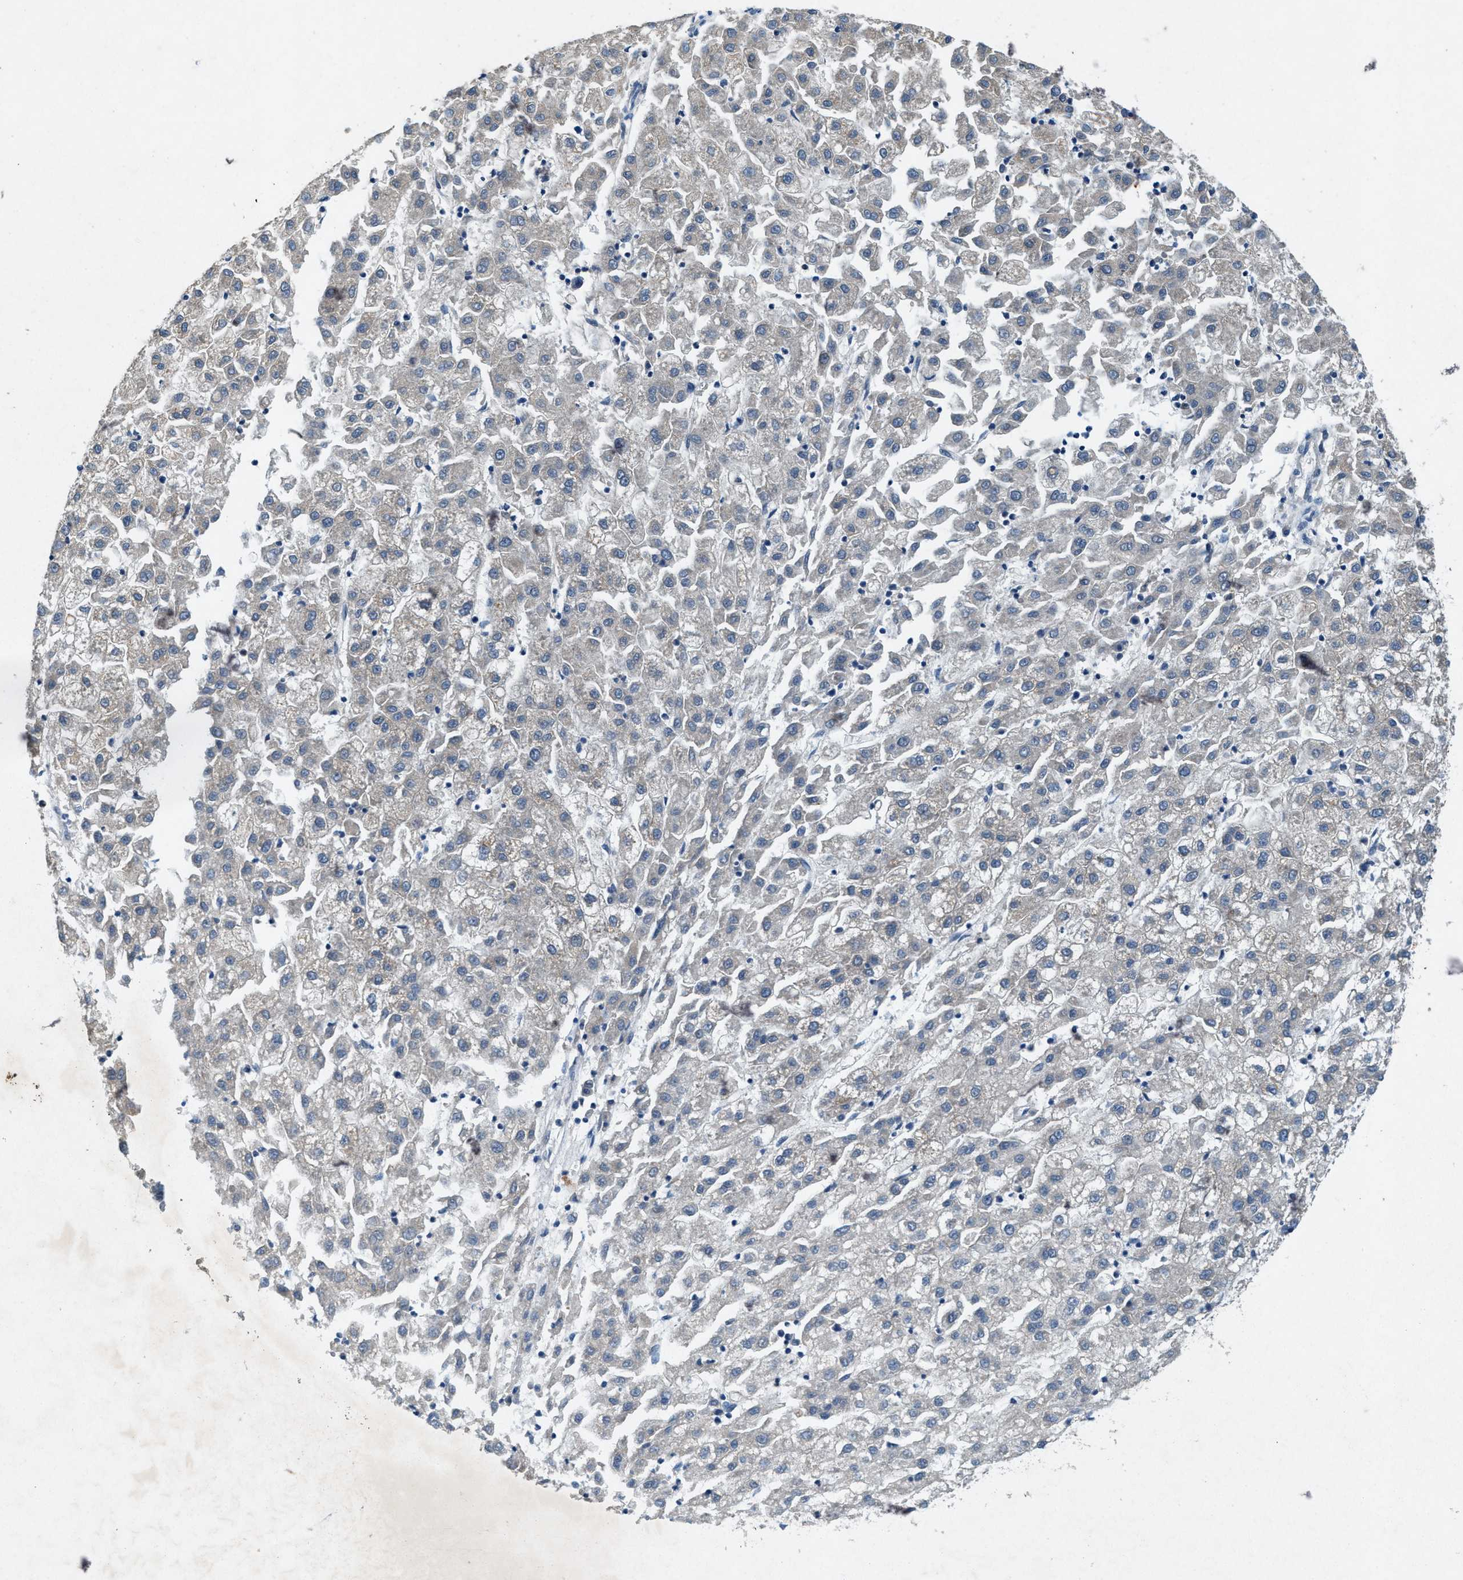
{"staining": {"intensity": "negative", "quantity": "none", "location": "none"}, "tissue": "liver cancer", "cell_type": "Tumor cells", "image_type": "cancer", "snomed": [{"axis": "morphology", "description": "Carcinoma, Hepatocellular, NOS"}, {"axis": "topography", "description": "Liver"}], "caption": "Tumor cells show no significant protein positivity in liver hepatocellular carcinoma. (DAB immunohistochemistry visualized using brightfield microscopy, high magnification).", "gene": "URGCP", "patient": {"sex": "male", "age": 72}}